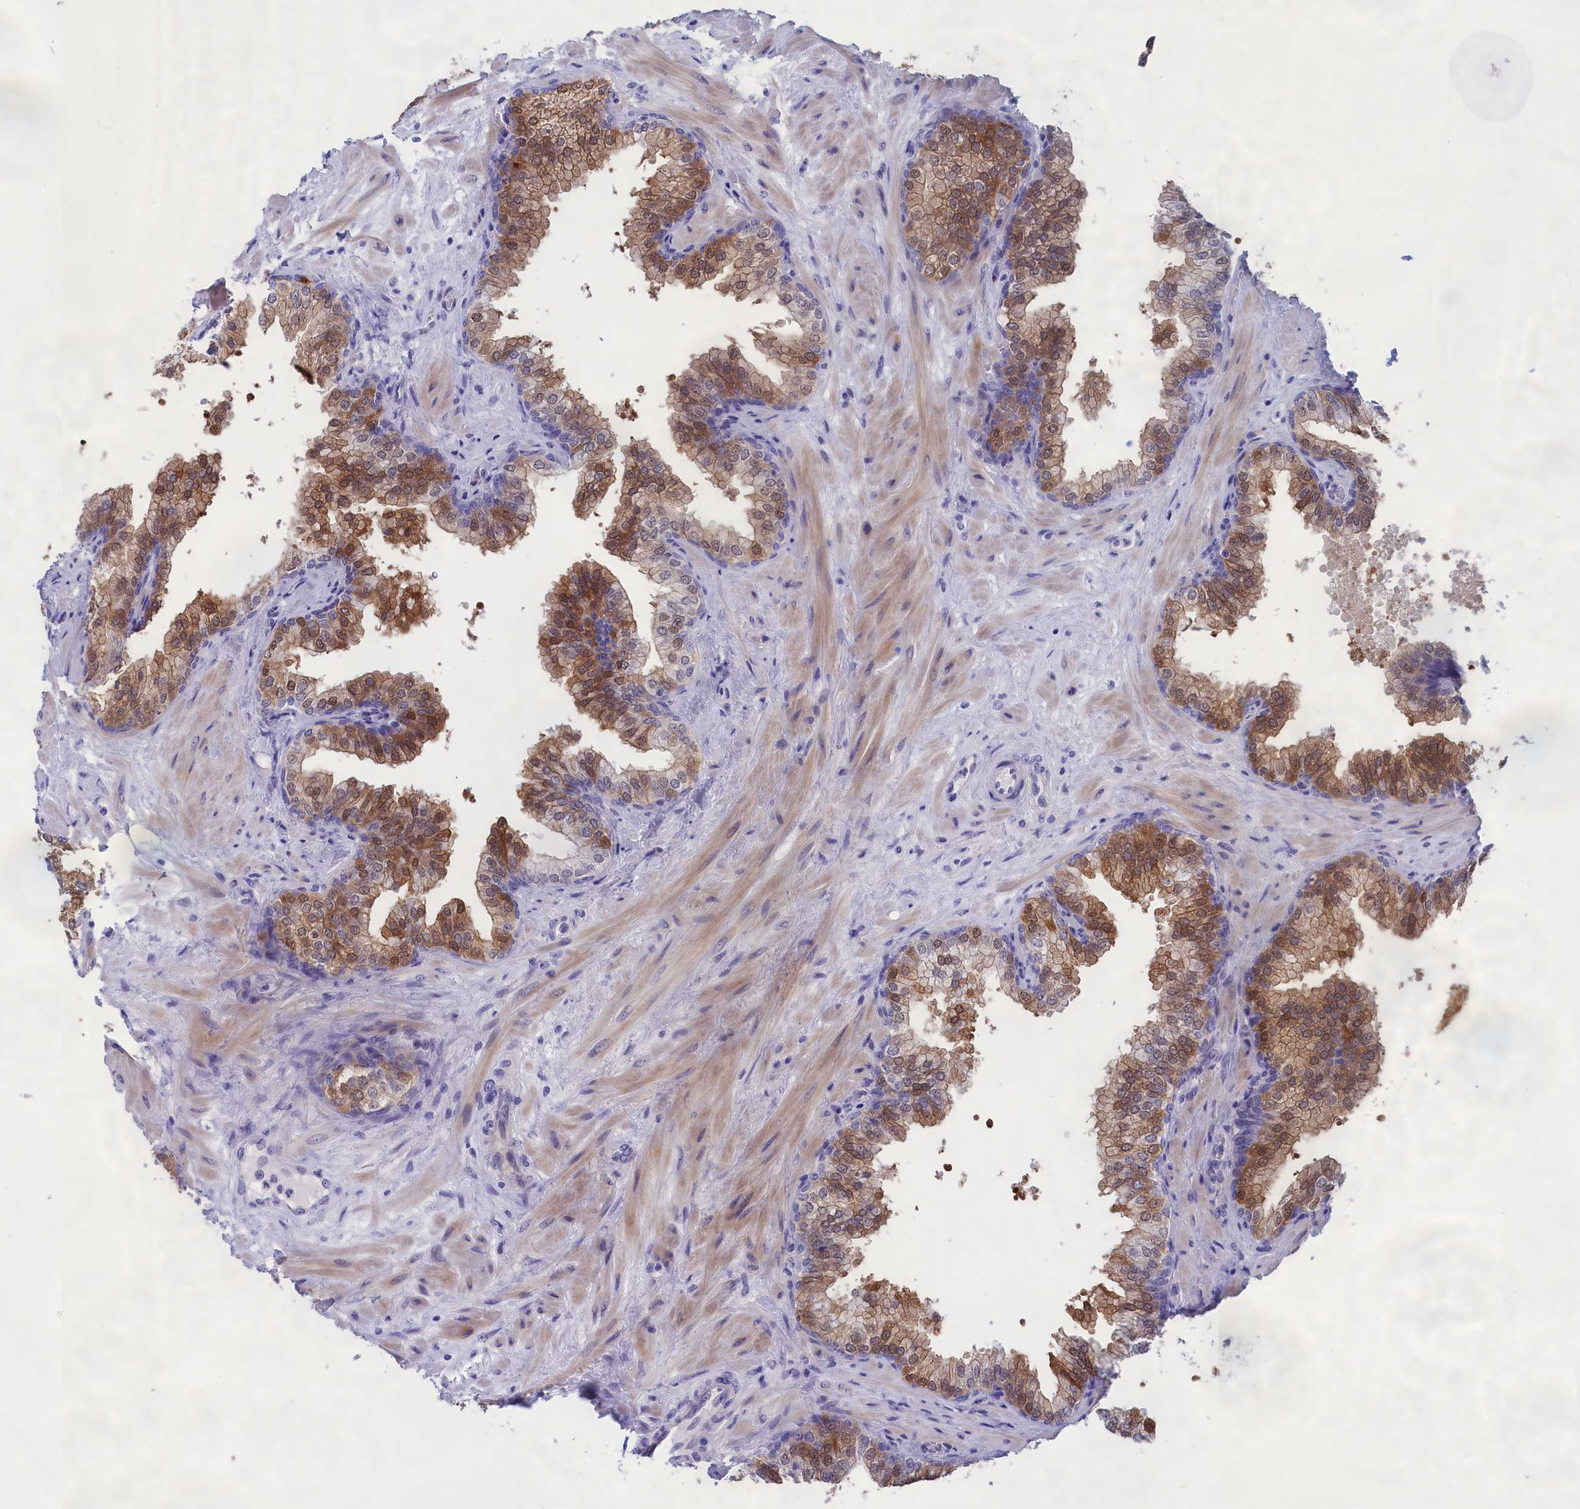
{"staining": {"intensity": "moderate", "quantity": ">75%", "location": "cytoplasmic/membranous,nuclear"}, "tissue": "prostate", "cell_type": "Glandular cells", "image_type": "normal", "snomed": [{"axis": "morphology", "description": "Normal tissue, NOS"}, {"axis": "topography", "description": "Prostate"}], "caption": "Approximately >75% of glandular cells in unremarkable human prostate demonstrate moderate cytoplasmic/membranous,nuclear protein staining as visualized by brown immunohistochemical staining.", "gene": "VPS35L", "patient": {"sex": "male", "age": 60}}